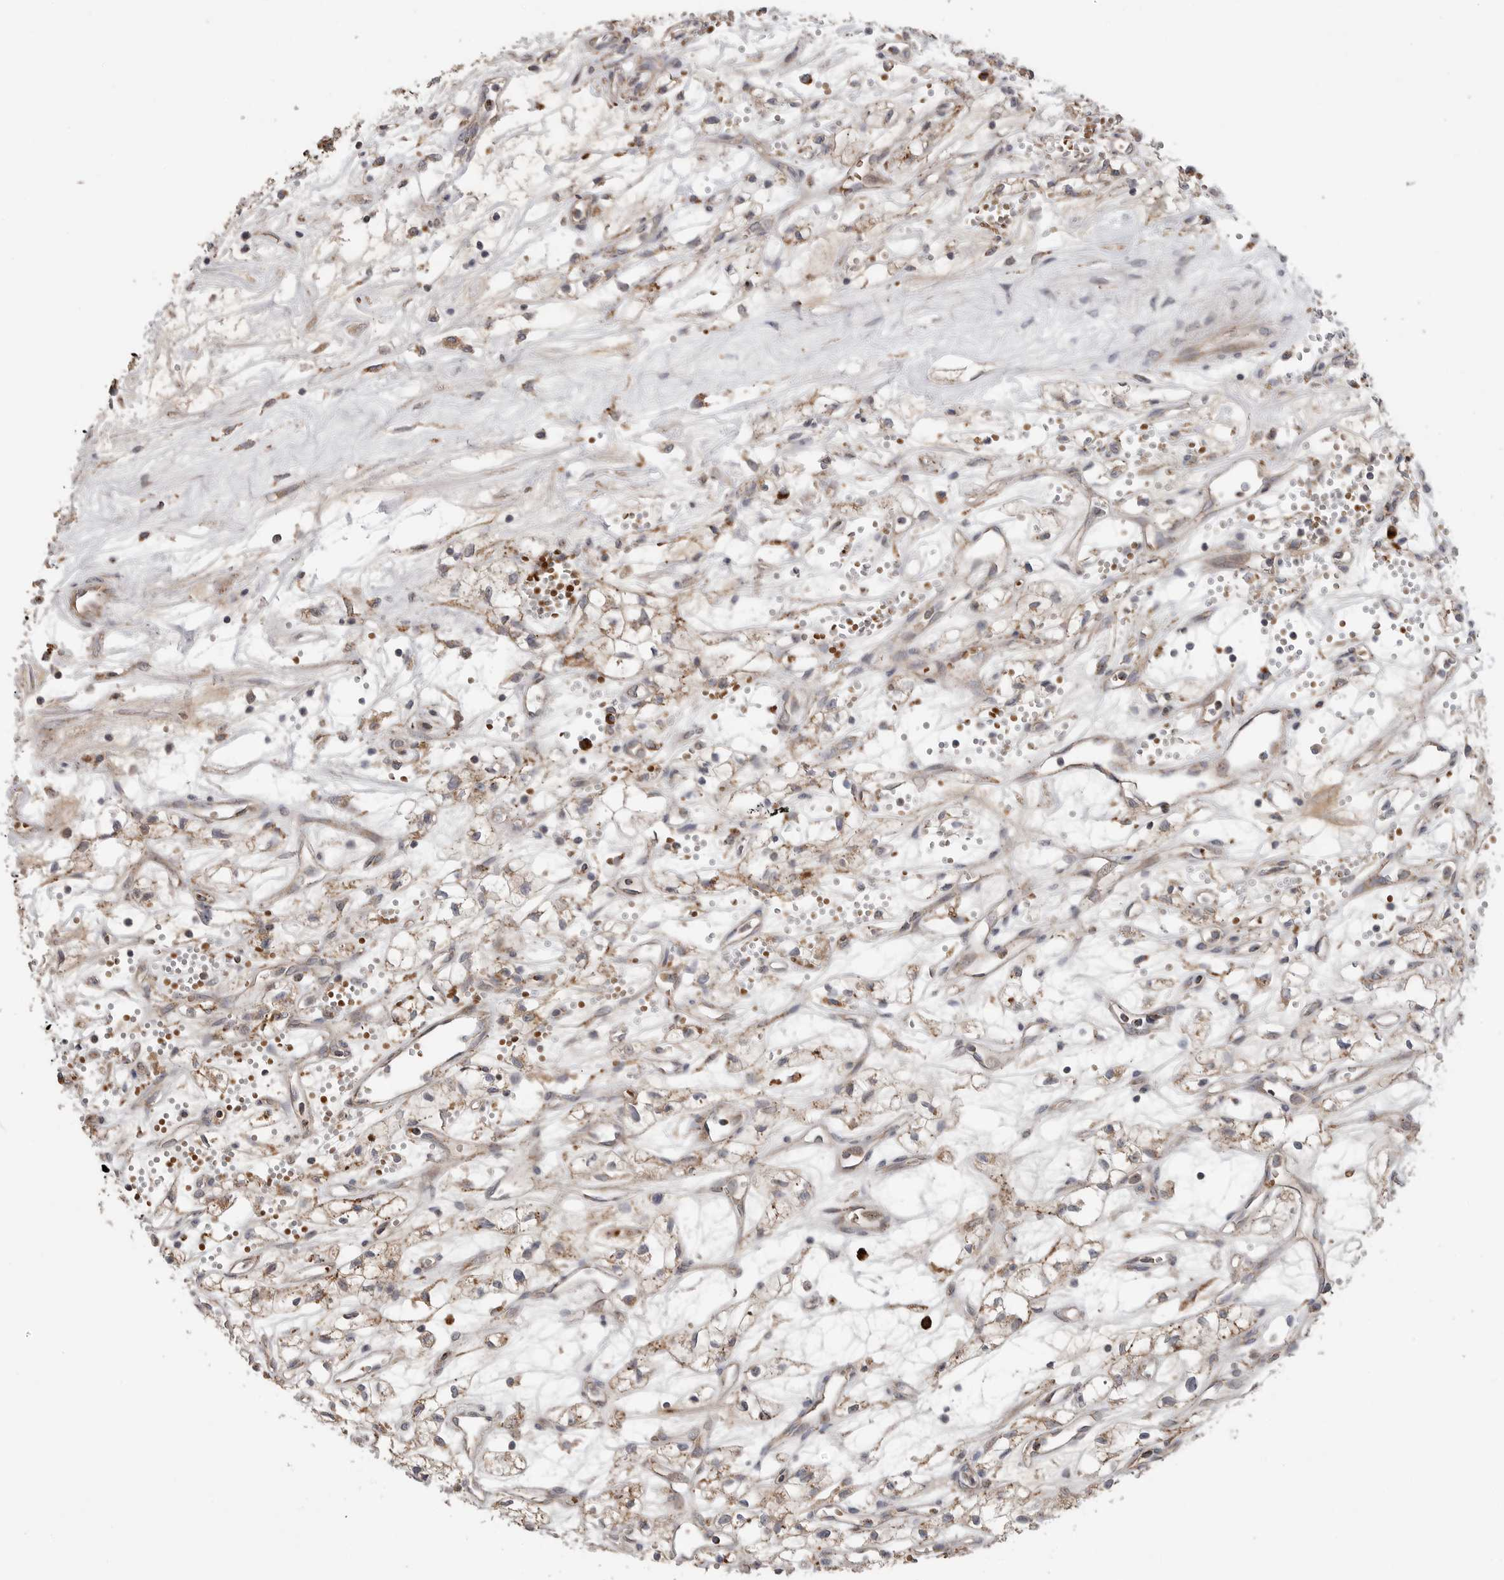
{"staining": {"intensity": "moderate", "quantity": ">75%", "location": "cytoplasmic/membranous"}, "tissue": "renal cancer", "cell_type": "Tumor cells", "image_type": "cancer", "snomed": [{"axis": "morphology", "description": "Adenocarcinoma, NOS"}, {"axis": "topography", "description": "Kidney"}], "caption": "Adenocarcinoma (renal) stained for a protein exhibits moderate cytoplasmic/membranous positivity in tumor cells. The staining was performed using DAB, with brown indicating positive protein expression. Nuclei are stained blue with hematoxylin.", "gene": "GALNS", "patient": {"sex": "male", "age": 59}}